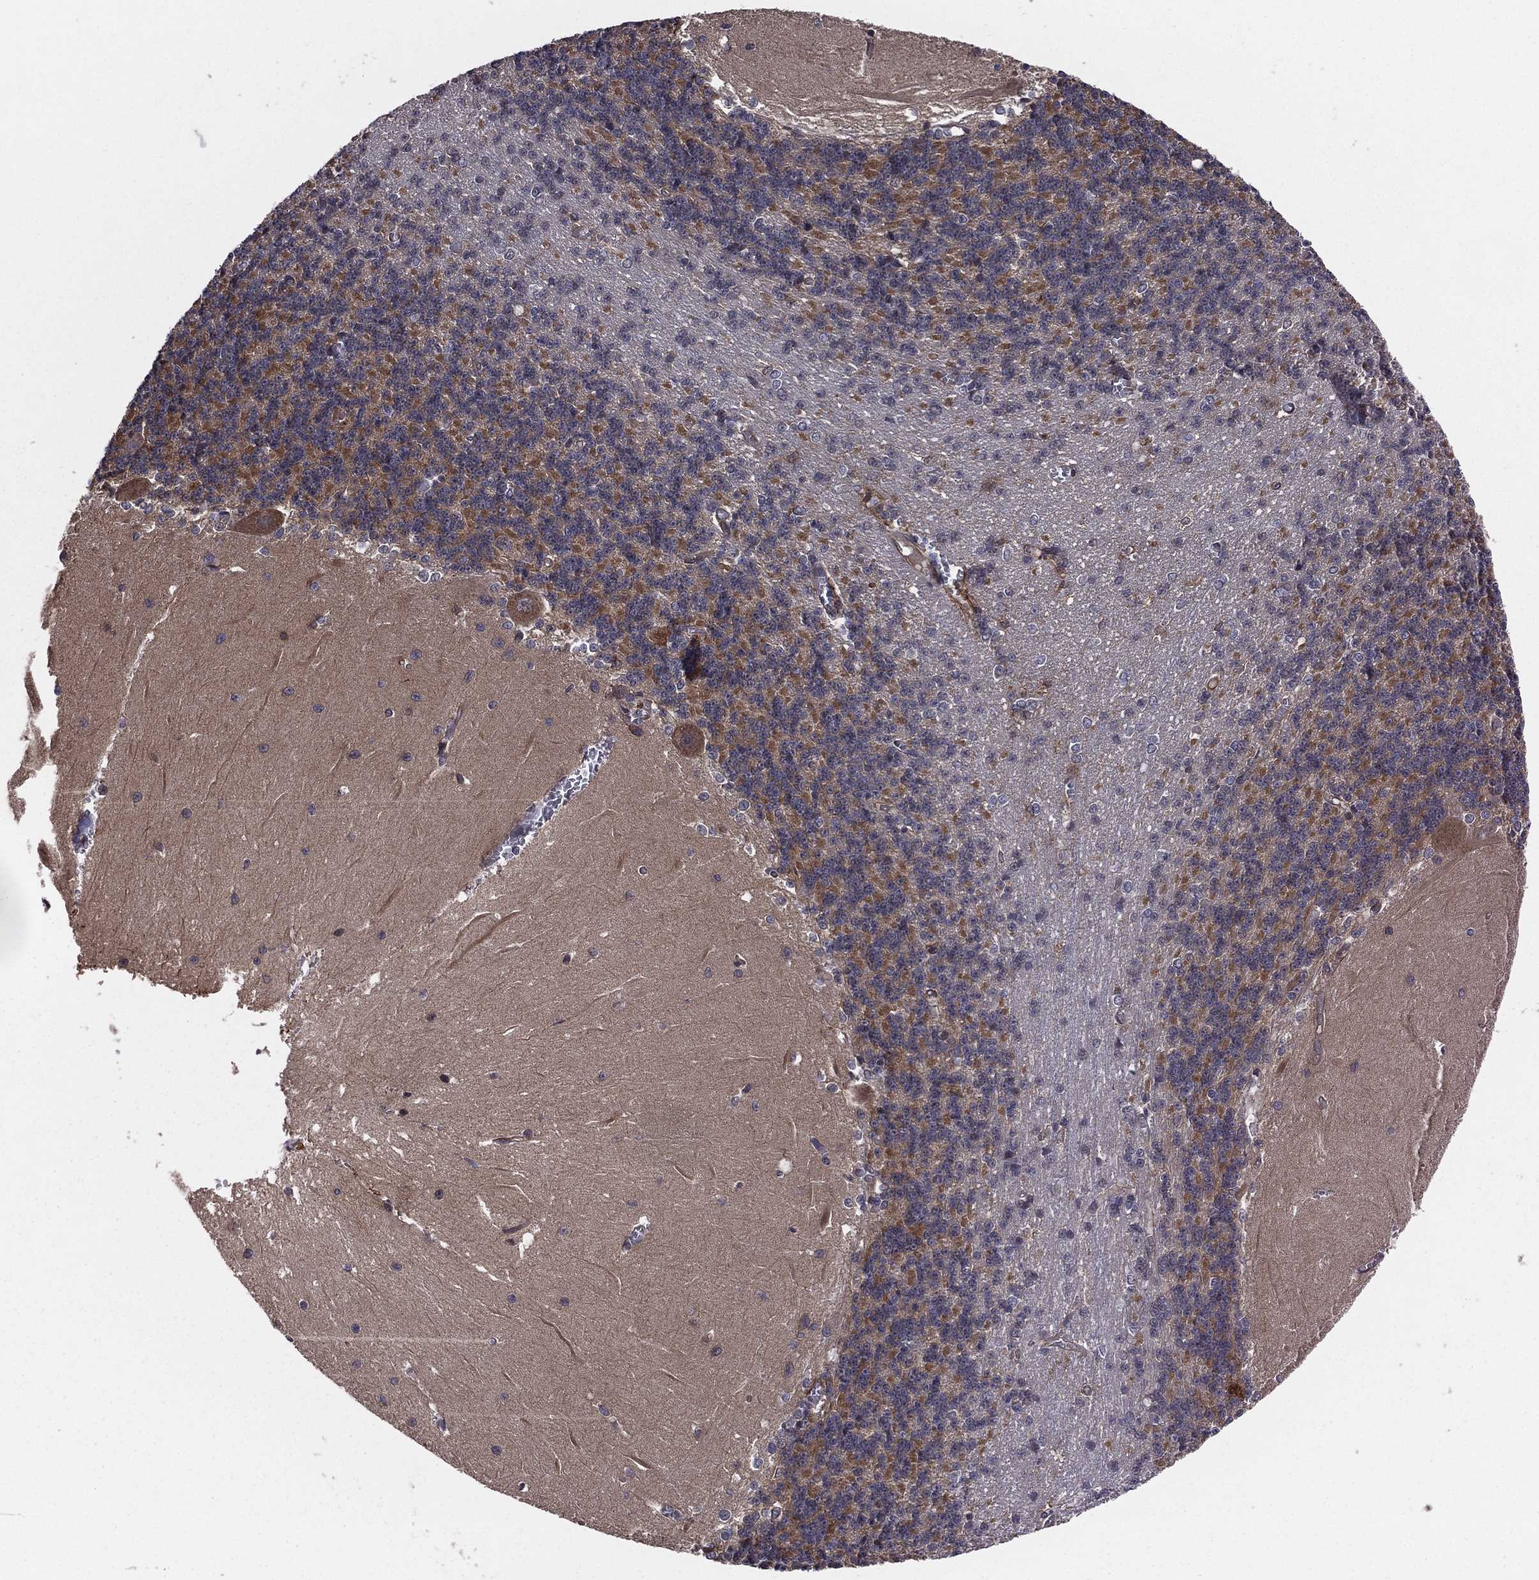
{"staining": {"intensity": "negative", "quantity": "none", "location": "none"}, "tissue": "cerebellum", "cell_type": "Cells in granular layer", "image_type": "normal", "snomed": [{"axis": "morphology", "description": "Normal tissue, NOS"}, {"axis": "topography", "description": "Cerebellum"}], "caption": "Immunohistochemical staining of normal cerebellum demonstrates no significant positivity in cells in granular layer. (DAB immunohistochemistry (IHC) with hematoxylin counter stain).", "gene": "CERT1", "patient": {"sex": "male", "age": 37}}